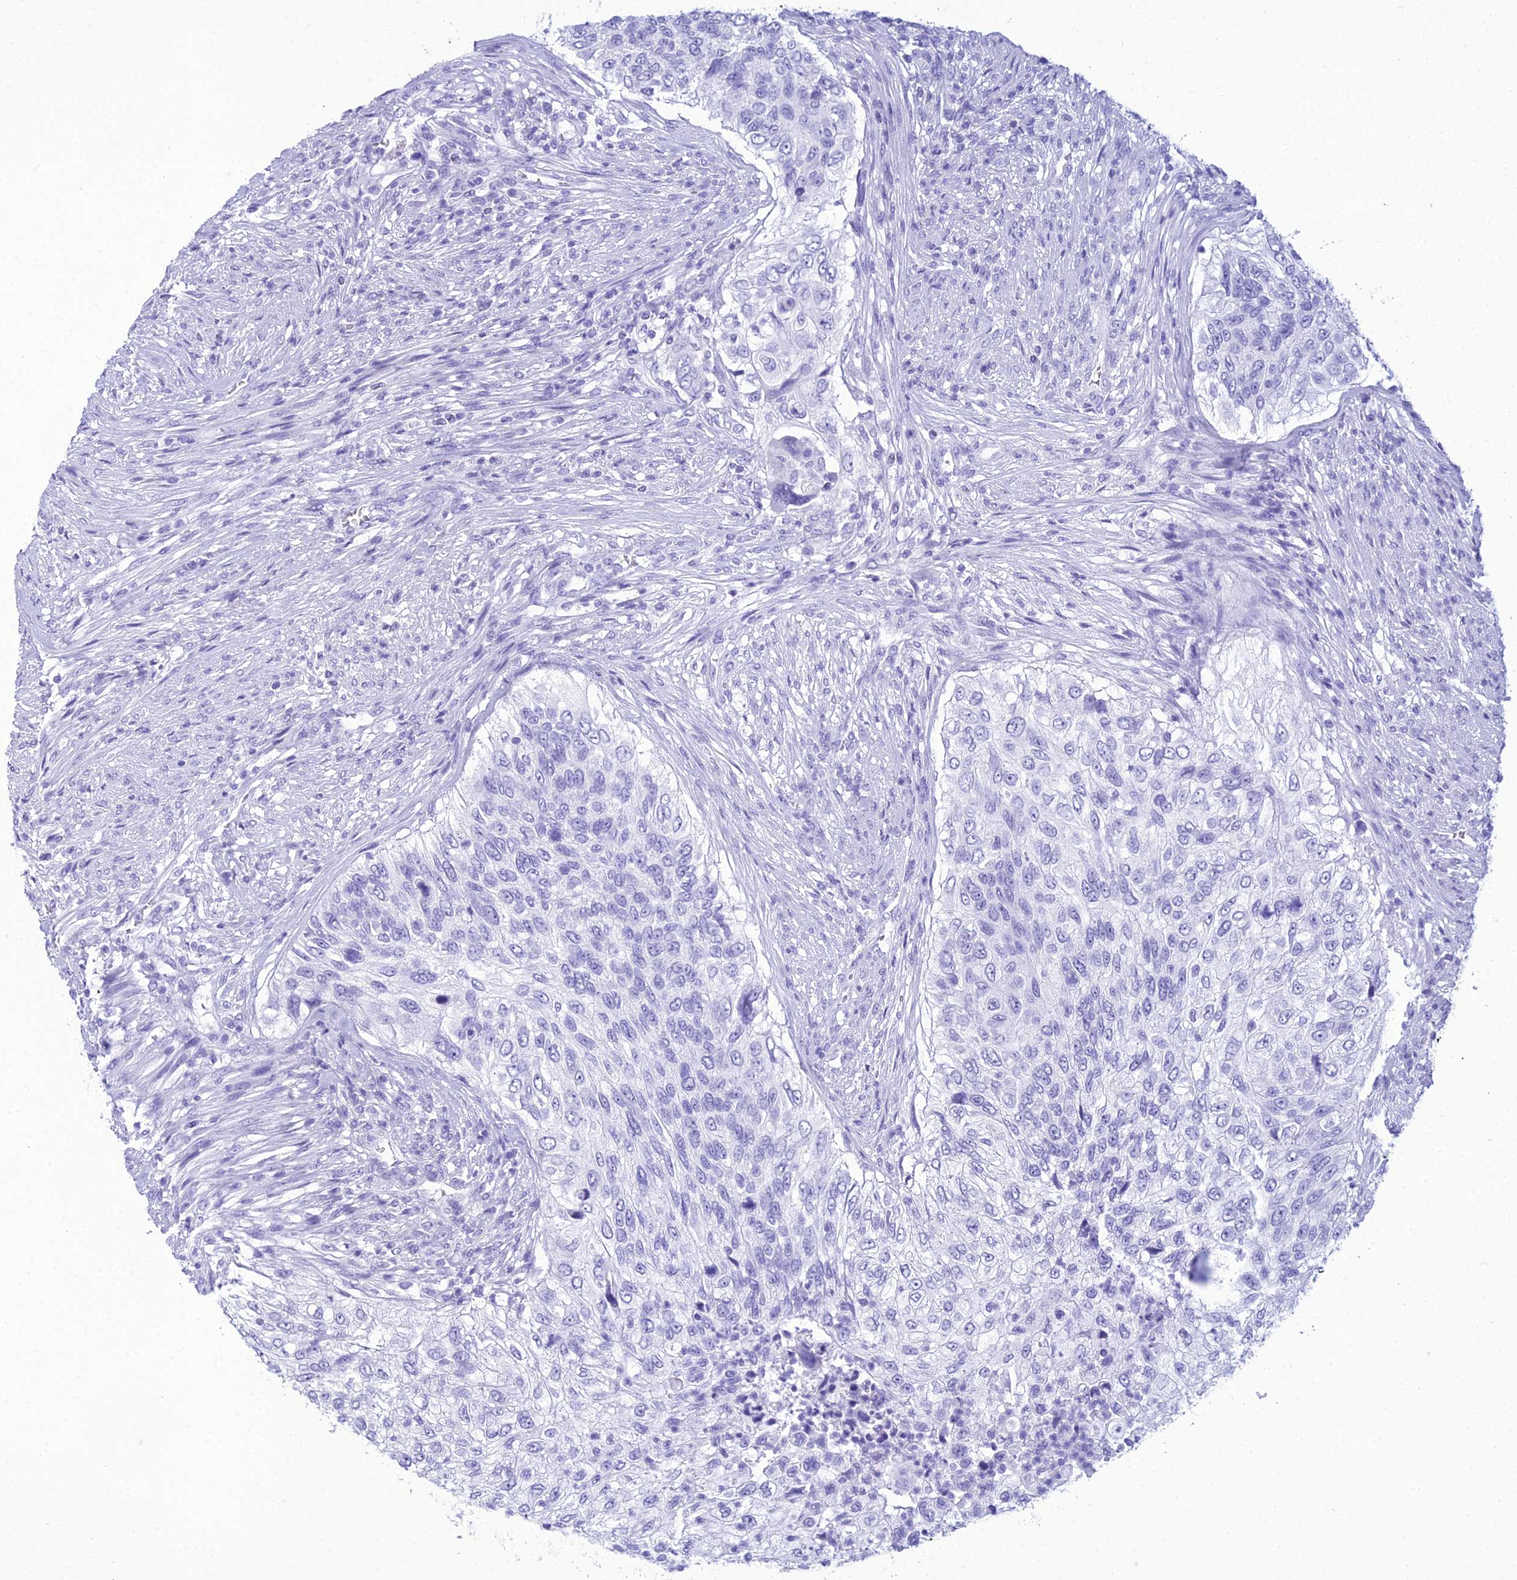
{"staining": {"intensity": "negative", "quantity": "none", "location": "none"}, "tissue": "urothelial cancer", "cell_type": "Tumor cells", "image_type": "cancer", "snomed": [{"axis": "morphology", "description": "Urothelial carcinoma, High grade"}, {"axis": "topography", "description": "Urinary bladder"}], "caption": "The image displays no significant expression in tumor cells of urothelial cancer.", "gene": "ZNF442", "patient": {"sex": "female", "age": 60}}